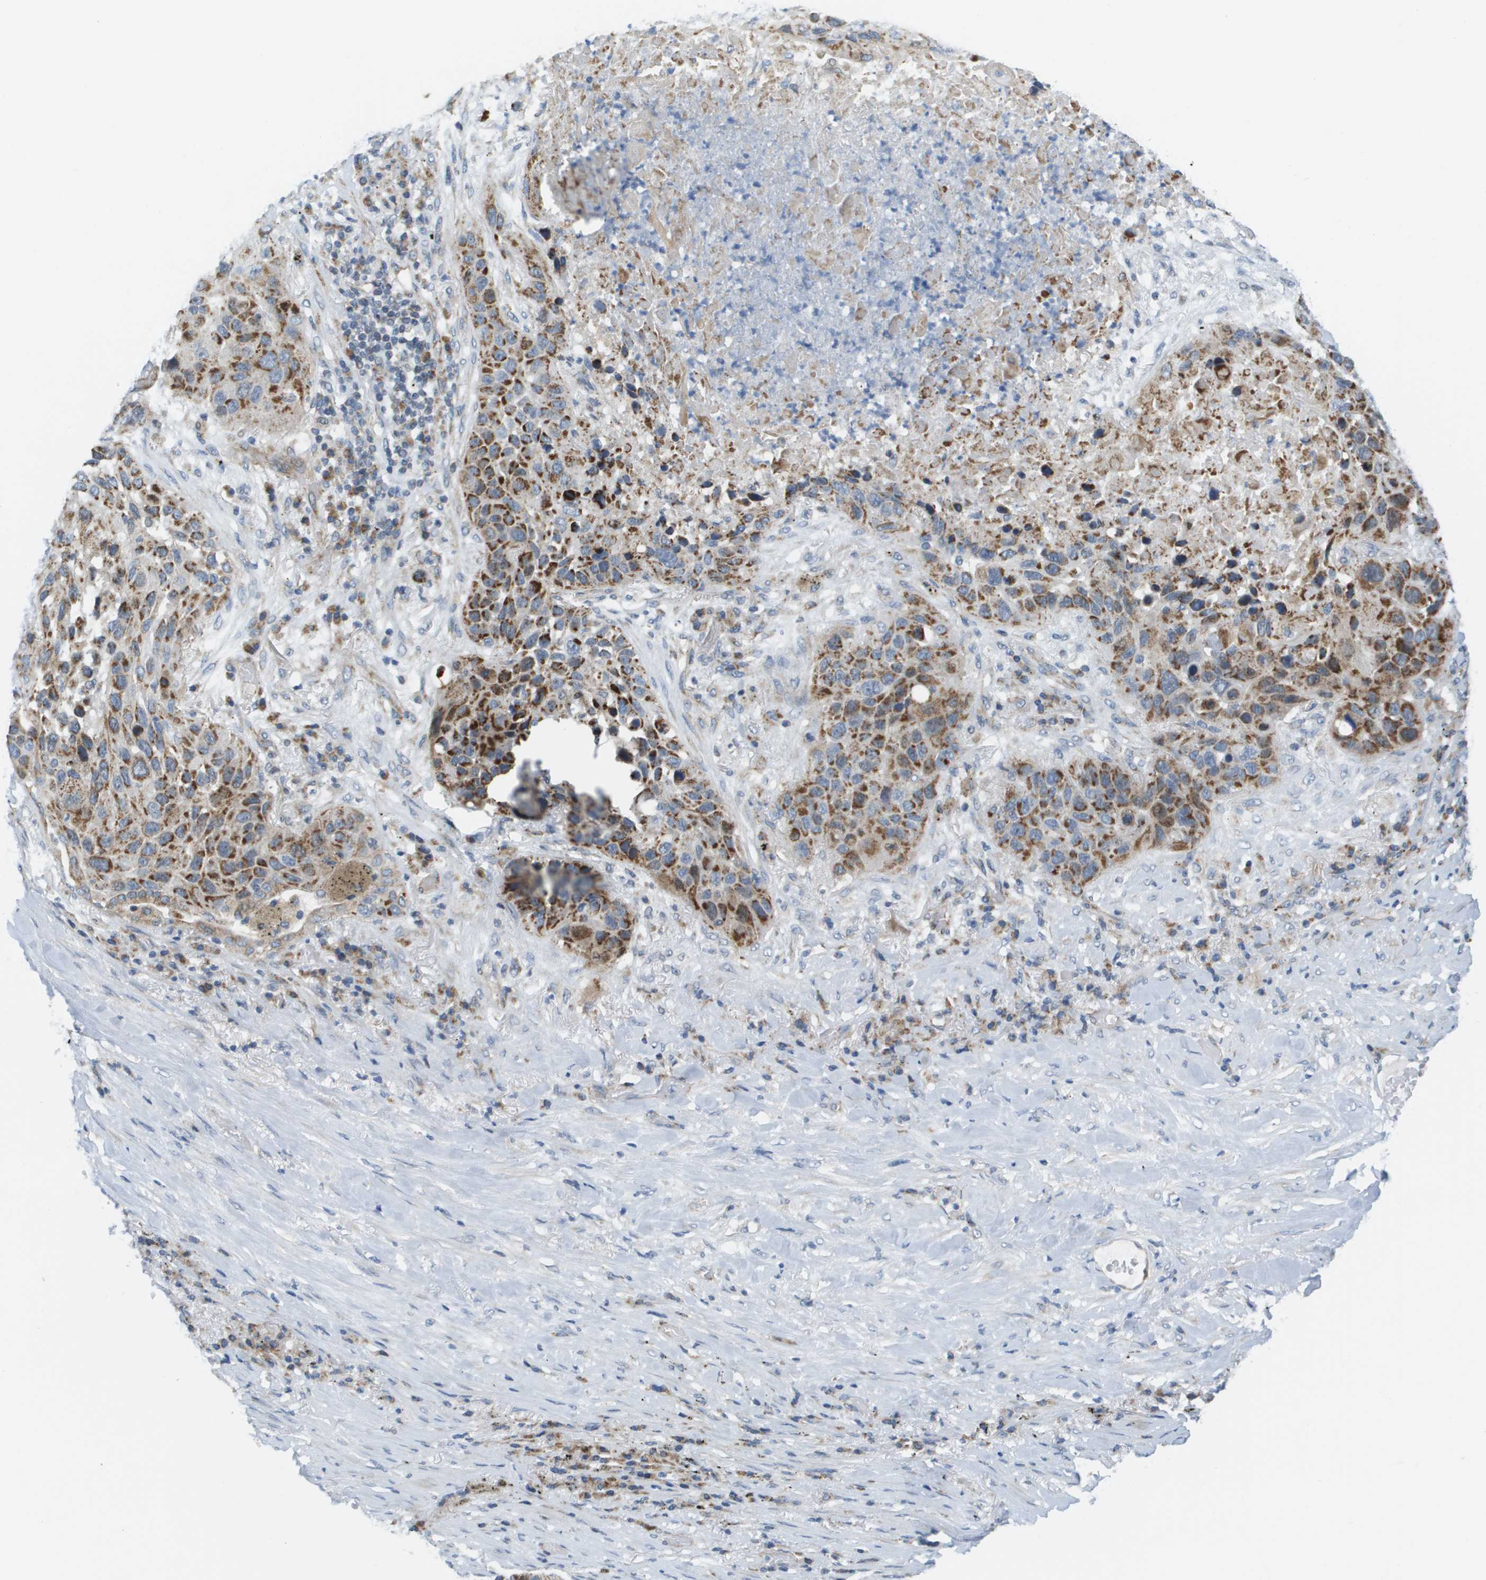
{"staining": {"intensity": "moderate", "quantity": ">75%", "location": "cytoplasmic/membranous"}, "tissue": "lung cancer", "cell_type": "Tumor cells", "image_type": "cancer", "snomed": [{"axis": "morphology", "description": "Squamous cell carcinoma, NOS"}, {"axis": "topography", "description": "Lung"}], "caption": "Protein staining of squamous cell carcinoma (lung) tissue reveals moderate cytoplasmic/membranous expression in approximately >75% of tumor cells.", "gene": "KRT23", "patient": {"sex": "male", "age": 57}}